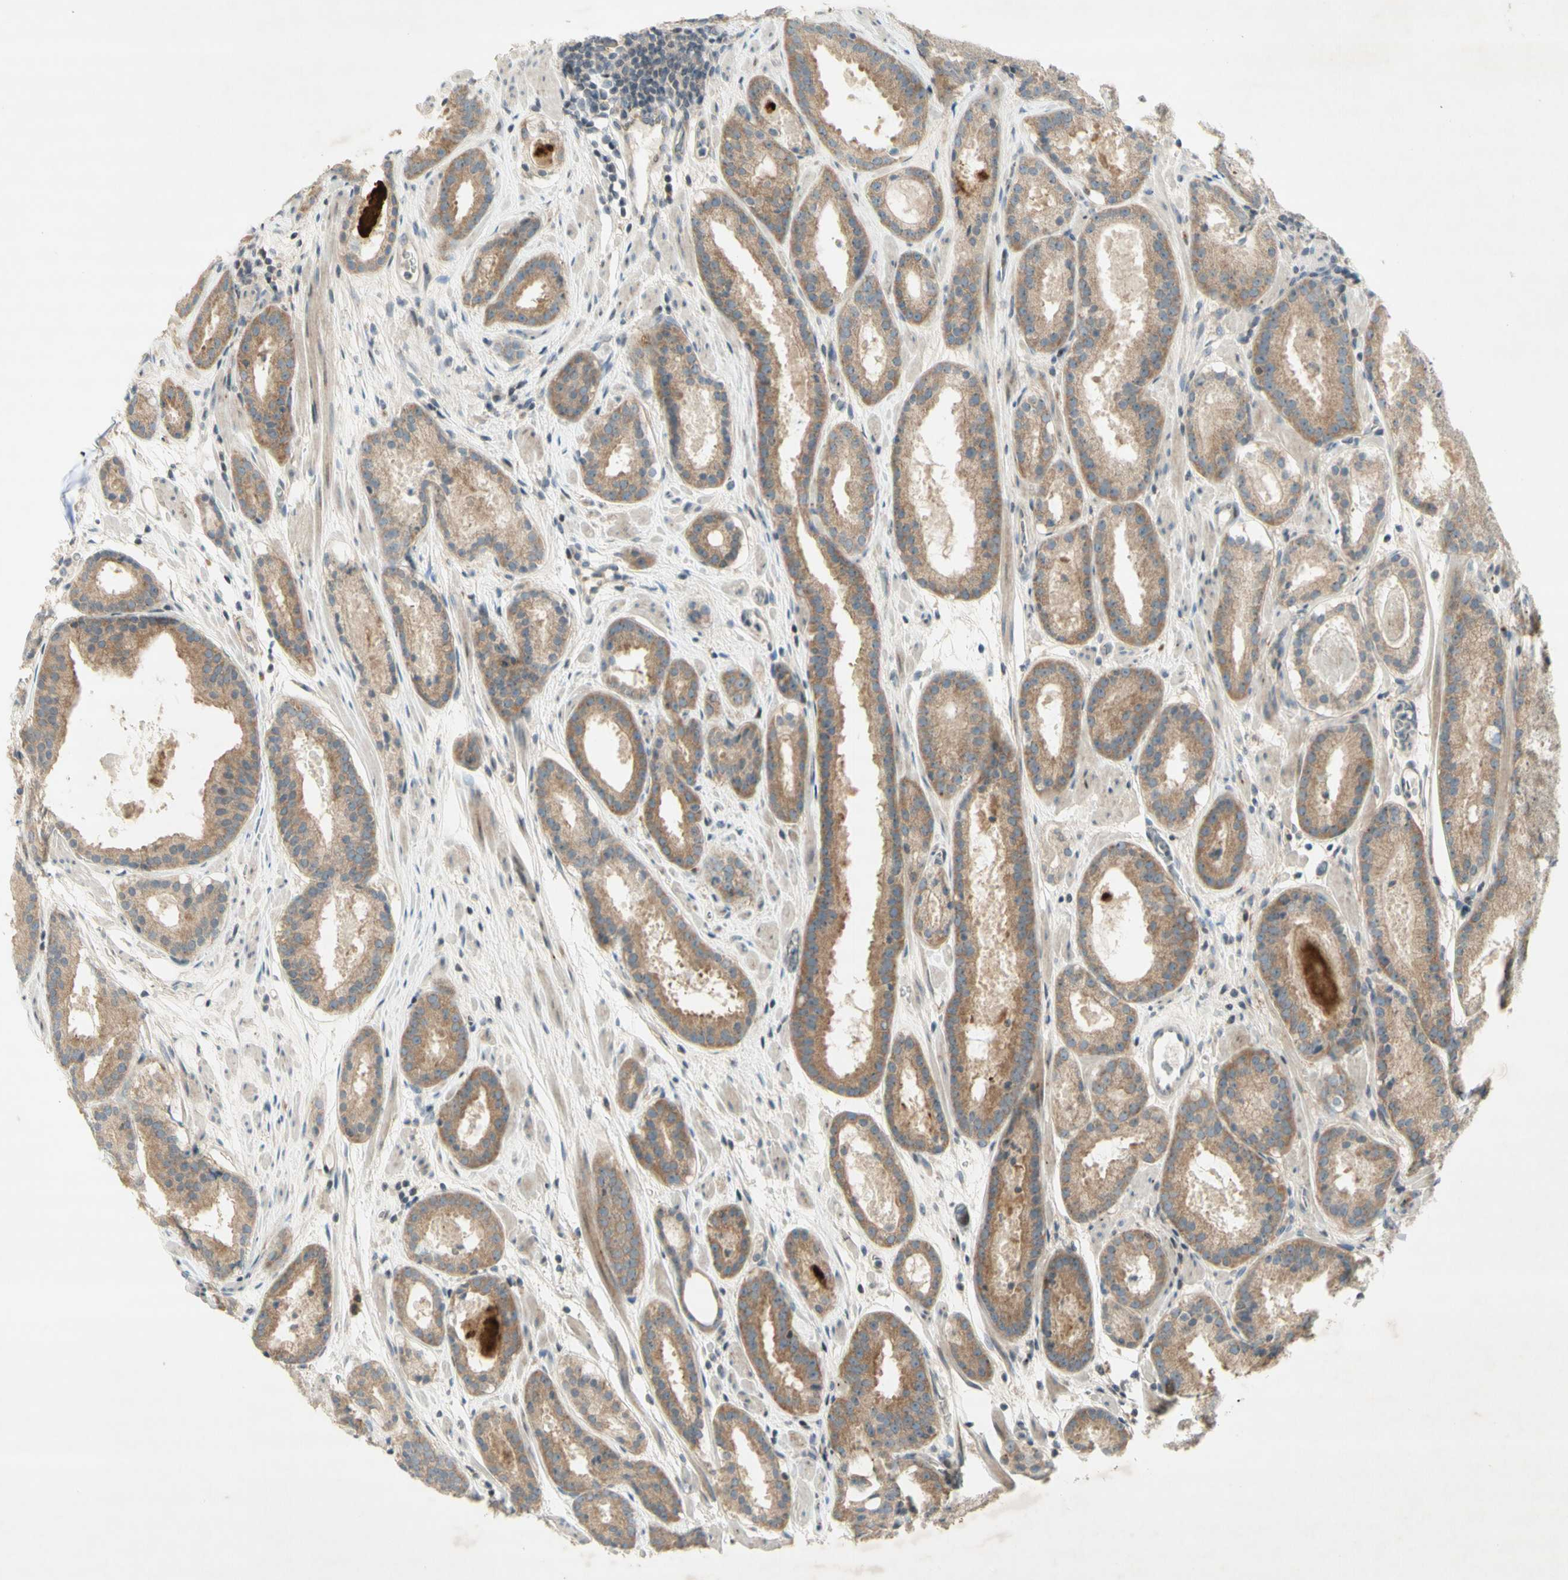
{"staining": {"intensity": "moderate", "quantity": "25%-75%", "location": "cytoplasmic/membranous"}, "tissue": "prostate cancer", "cell_type": "Tumor cells", "image_type": "cancer", "snomed": [{"axis": "morphology", "description": "Adenocarcinoma, Low grade"}, {"axis": "topography", "description": "Prostate"}], "caption": "IHC (DAB (3,3'-diaminobenzidine)) staining of human prostate cancer reveals moderate cytoplasmic/membranous protein expression in approximately 25%-75% of tumor cells. The protein is stained brown, and the nuclei are stained in blue (DAB (3,3'-diaminobenzidine) IHC with brightfield microscopy, high magnification).", "gene": "ETF1", "patient": {"sex": "male", "age": 69}}